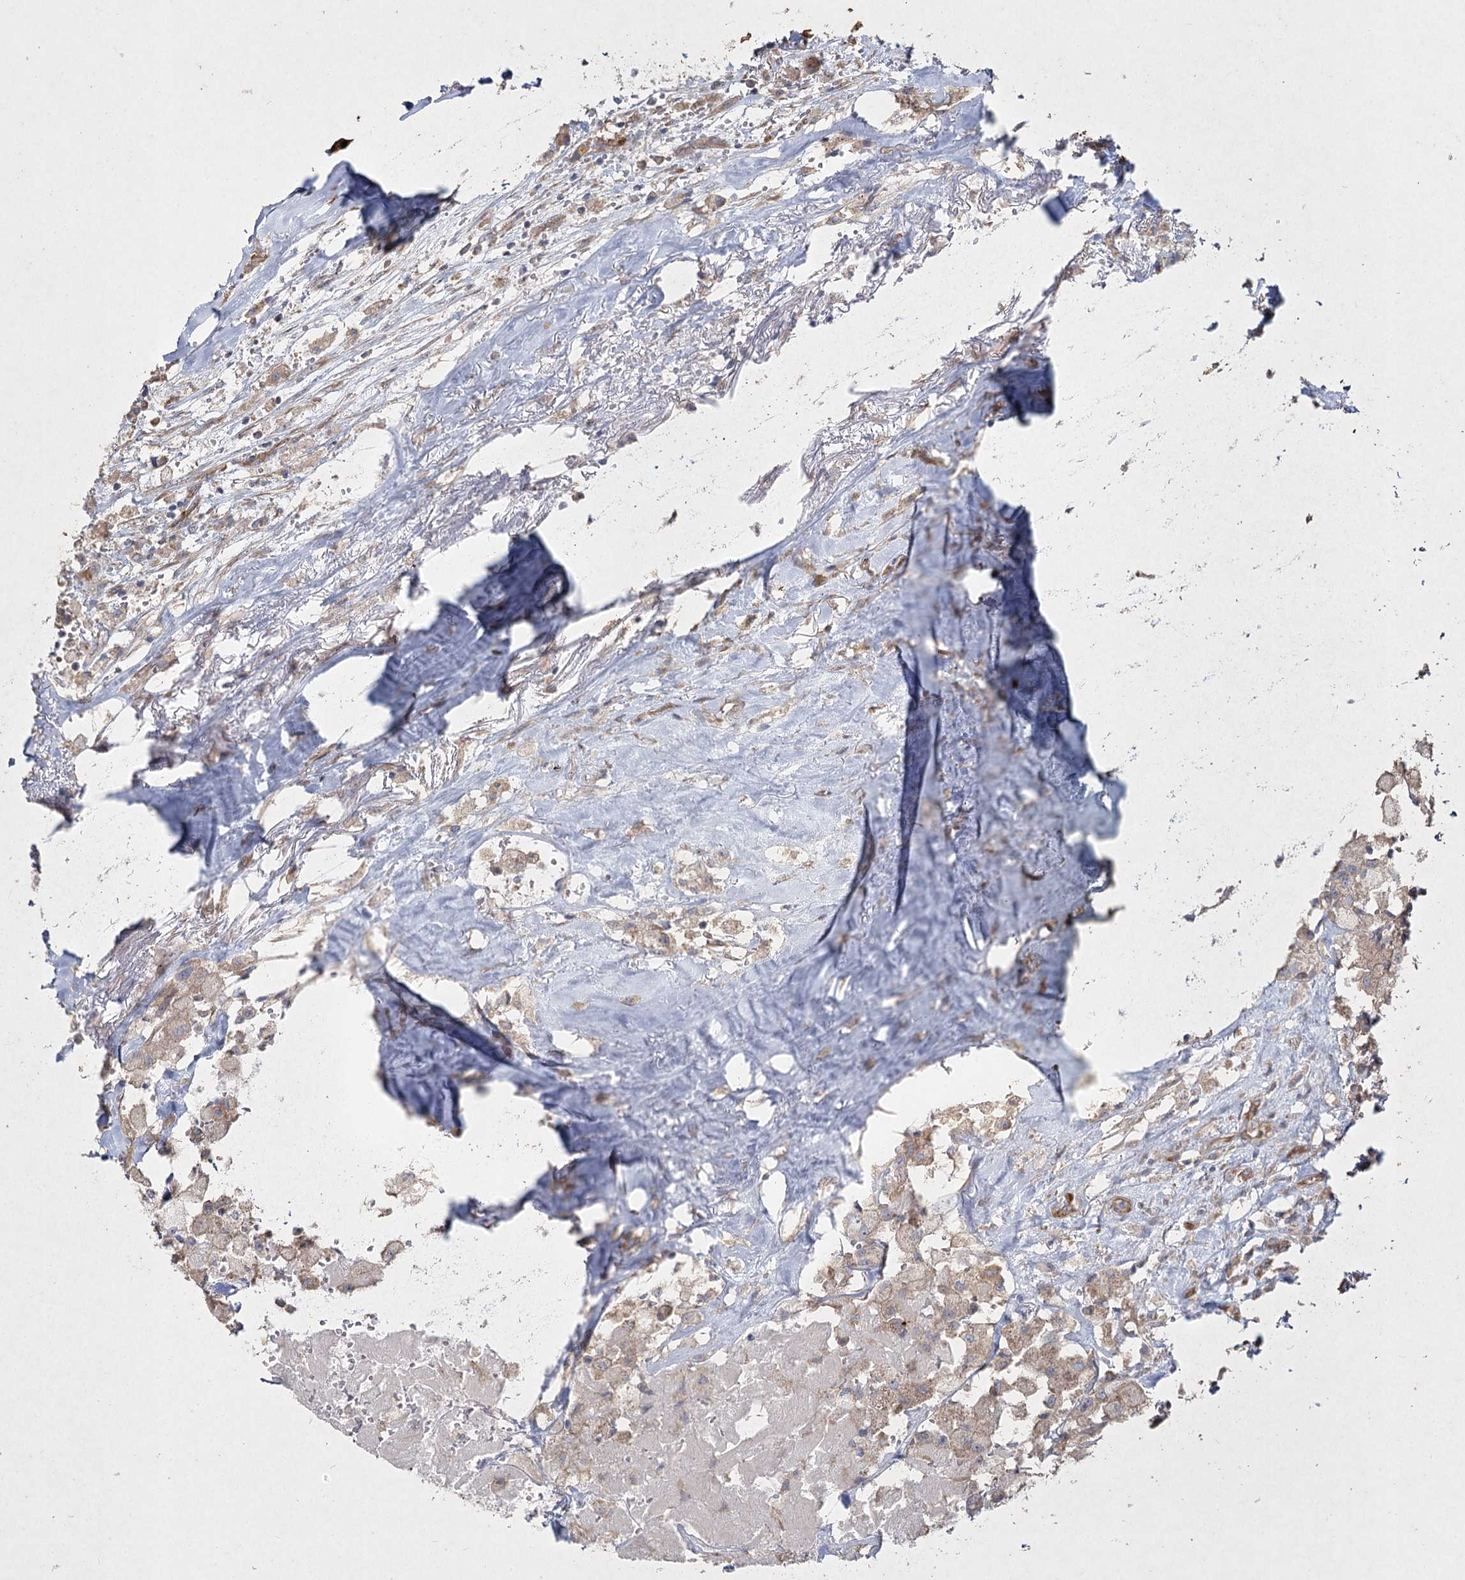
{"staining": {"intensity": "weak", "quantity": "25%-75%", "location": "cytoplasmic/membranous"}, "tissue": "thyroid cancer", "cell_type": "Tumor cells", "image_type": "cancer", "snomed": [{"axis": "morphology", "description": "Papillary adenocarcinoma, NOS"}, {"axis": "topography", "description": "Thyroid gland"}], "caption": "An IHC micrograph of neoplastic tissue is shown. Protein staining in brown shows weak cytoplasmic/membranous positivity in thyroid papillary adenocarcinoma within tumor cells.", "gene": "SH3TC1", "patient": {"sex": "female", "age": 59}}